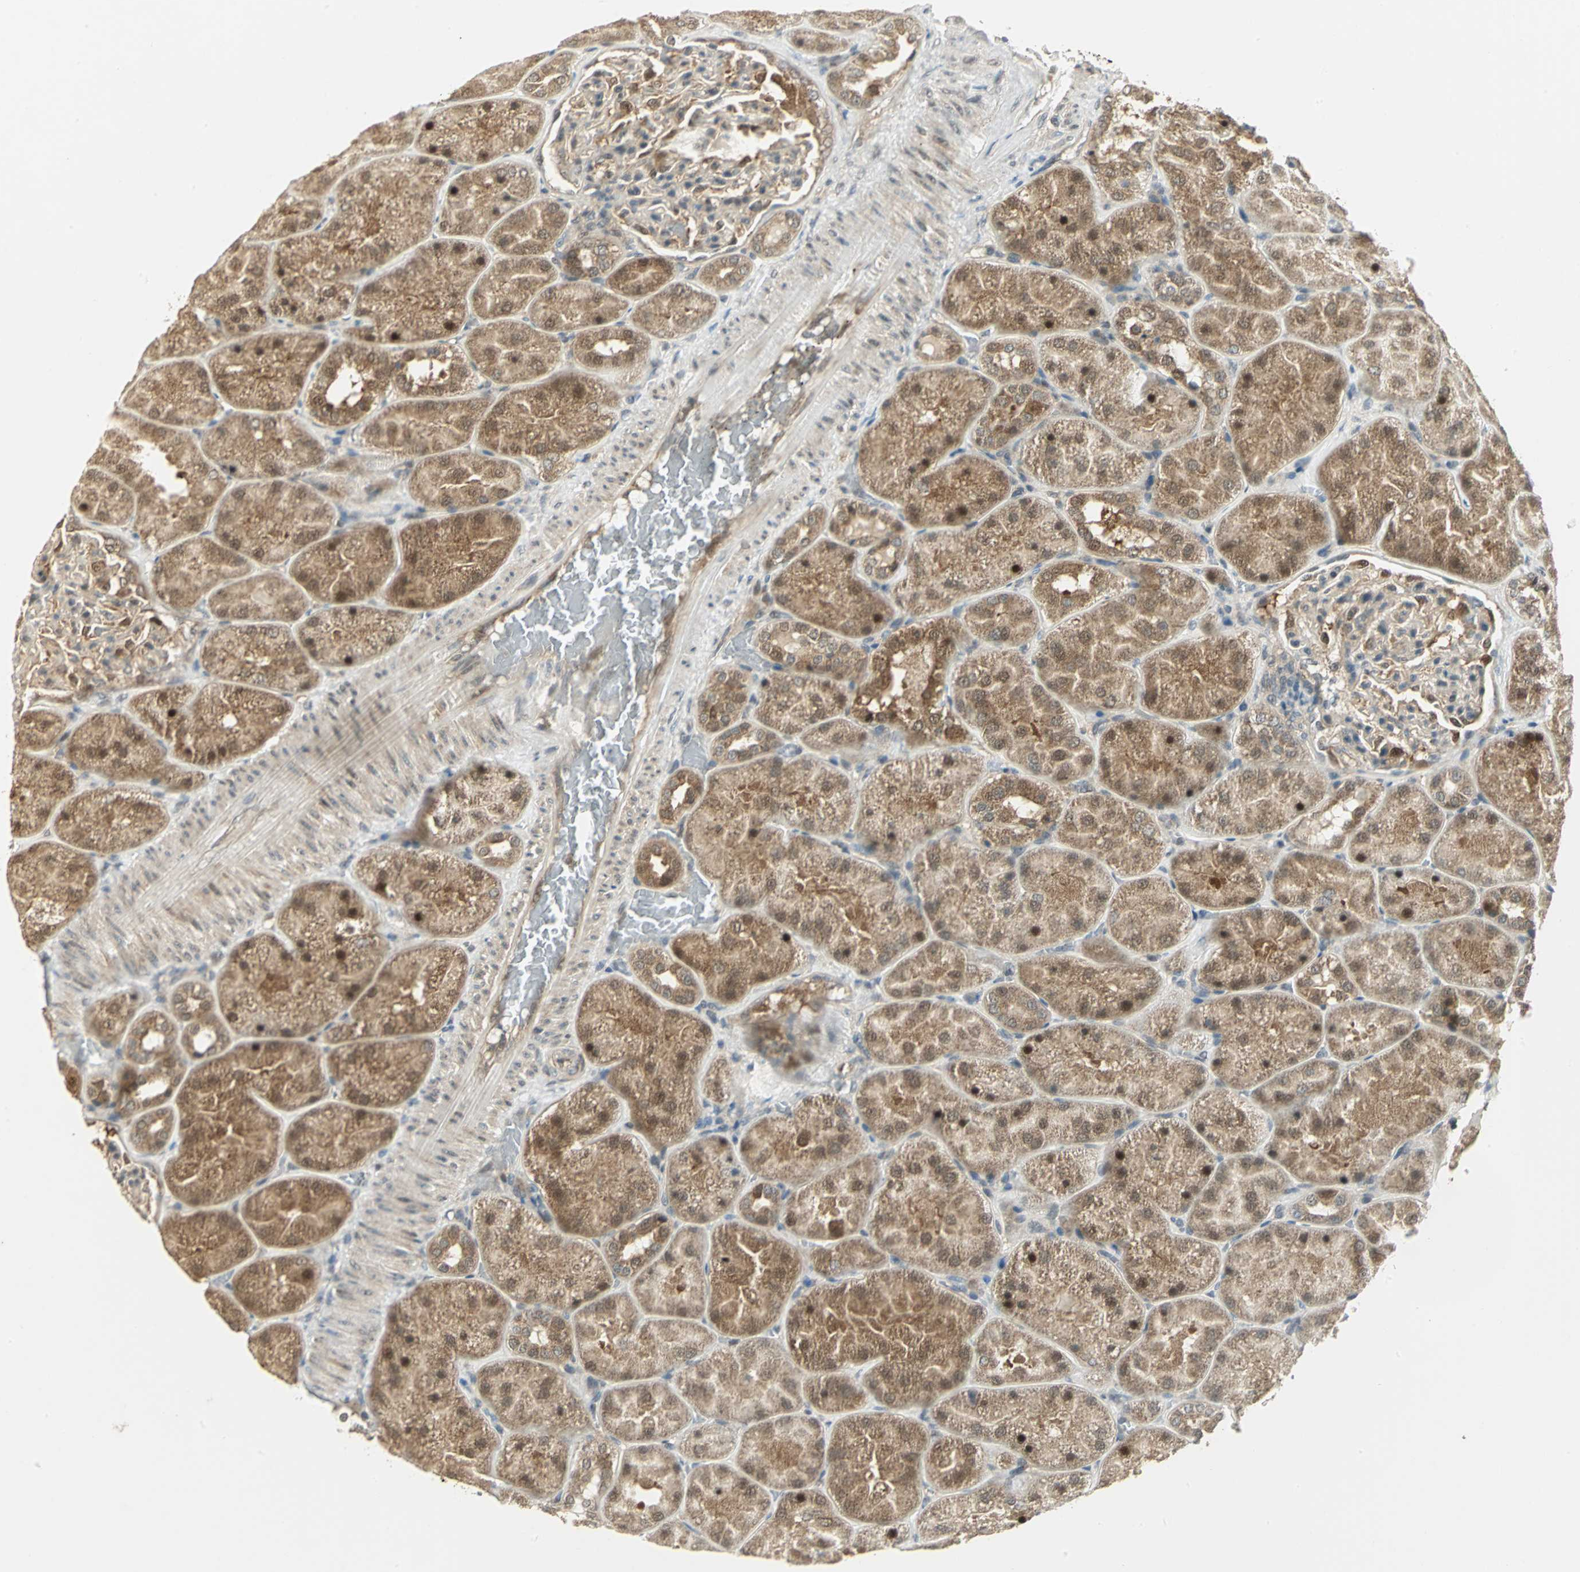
{"staining": {"intensity": "moderate", "quantity": ">75%", "location": "cytoplasmic/membranous,nuclear"}, "tissue": "kidney", "cell_type": "Cells in glomeruli", "image_type": "normal", "snomed": [{"axis": "morphology", "description": "Normal tissue, NOS"}, {"axis": "topography", "description": "Kidney"}], "caption": "Kidney stained with DAB immunohistochemistry (IHC) demonstrates medium levels of moderate cytoplasmic/membranous,nuclear positivity in approximately >75% of cells in glomeruli. (Brightfield microscopy of DAB IHC at high magnification).", "gene": "PSMC4", "patient": {"sex": "male", "age": 28}}